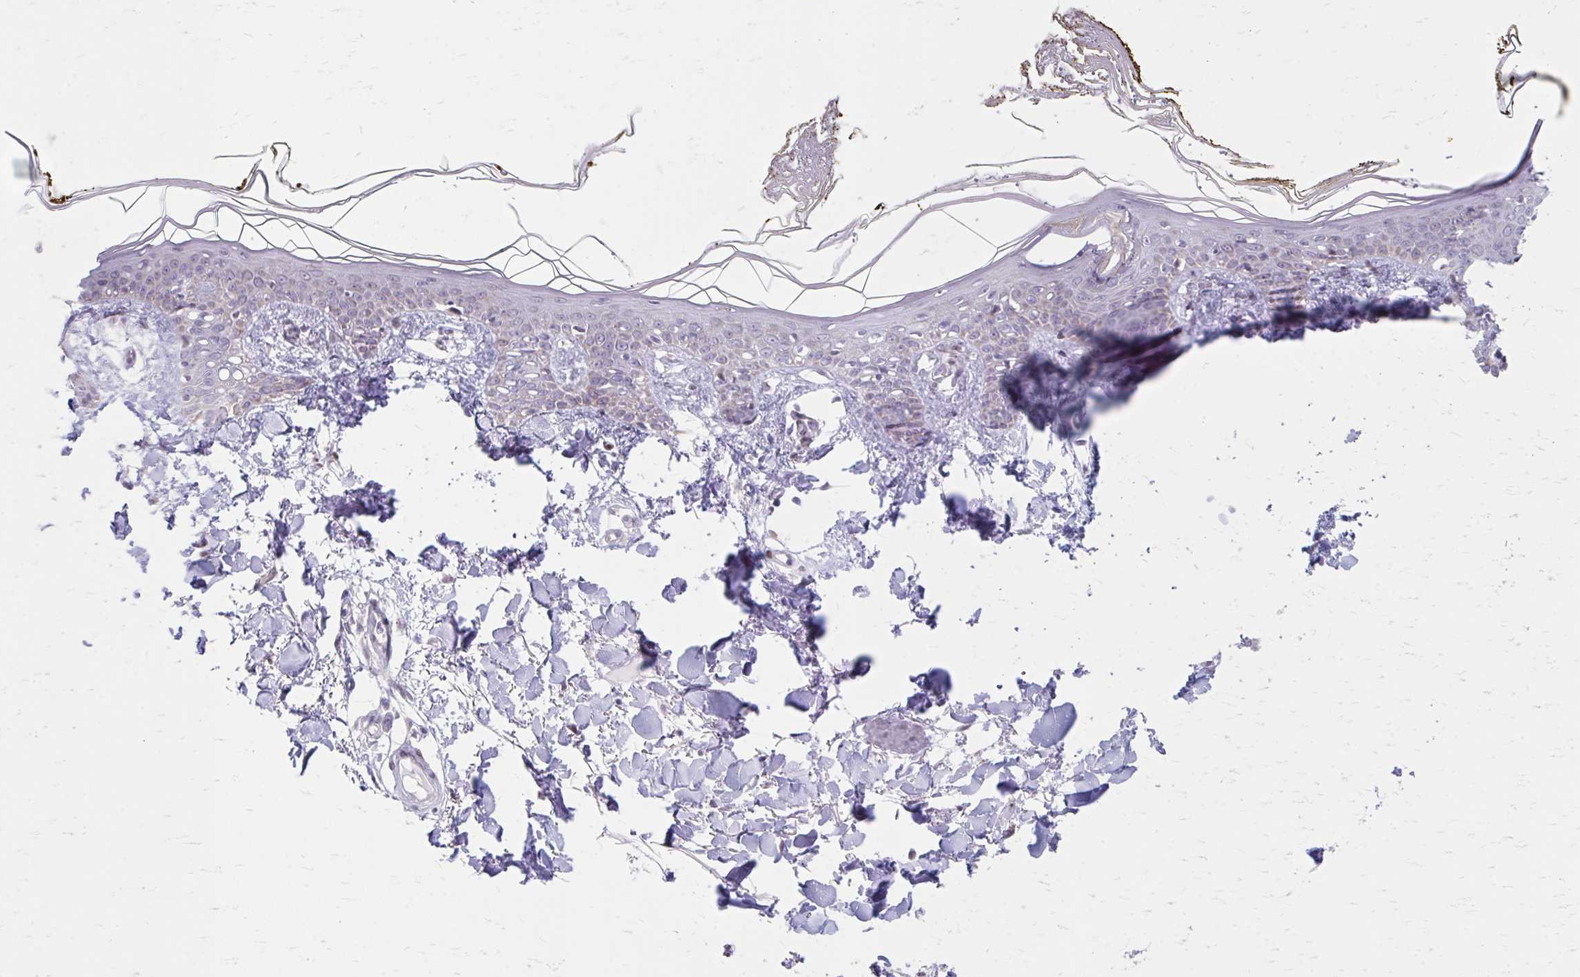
{"staining": {"intensity": "negative", "quantity": "none", "location": "none"}, "tissue": "skin", "cell_type": "Fibroblasts", "image_type": "normal", "snomed": [{"axis": "morphology", "description": "Normal tissue, NOS"}, {"axis": "topography", "description": "Skin"}], "caption": "Fibroblasts show no significant positivity in normal skin.", "gene": "BEAN1", "patient": {"sex": "female", "age": 34}}